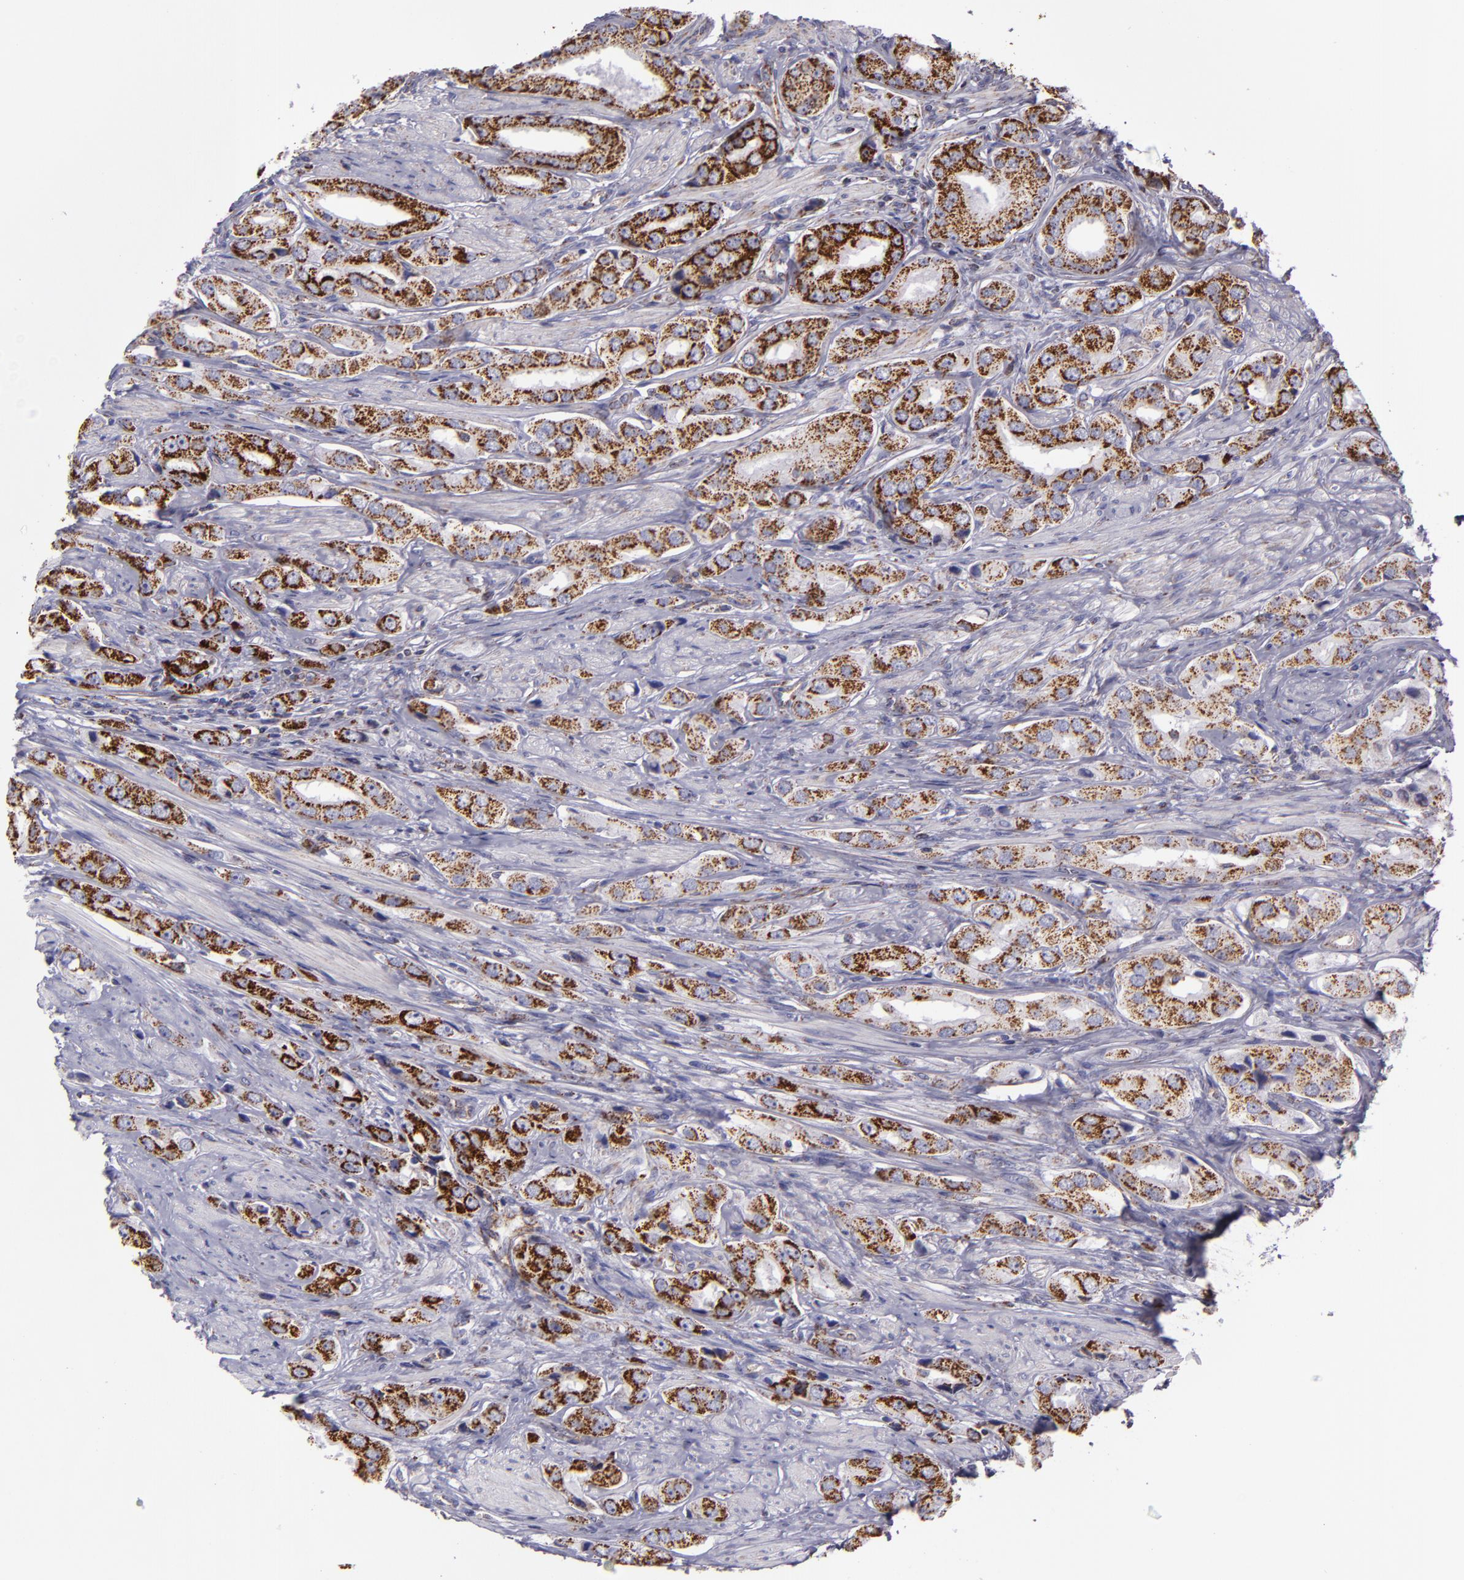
{"staining": {"intensity": "moderate", "quantity": ">75%", "location": "cytoplasmic/membranous"}, "tissue": "prostate cancer", "cell_type": "Tumor cells", "image_type": "cancer", "snomed": [{"axis": "morphology", "description": "Adenocarcinoma, Medium grade"}, {"axis": "topography", "description": "Prostate"}], "caption": "Tumor cells demonstrate medium levels of moderate cytoplasmic/membranous positivity in approximately >75% of cells in medium-grade adenocarcinoma (prostate).", "gene": "HSPD1", "patient": {"sex": "male", "age": 53}}